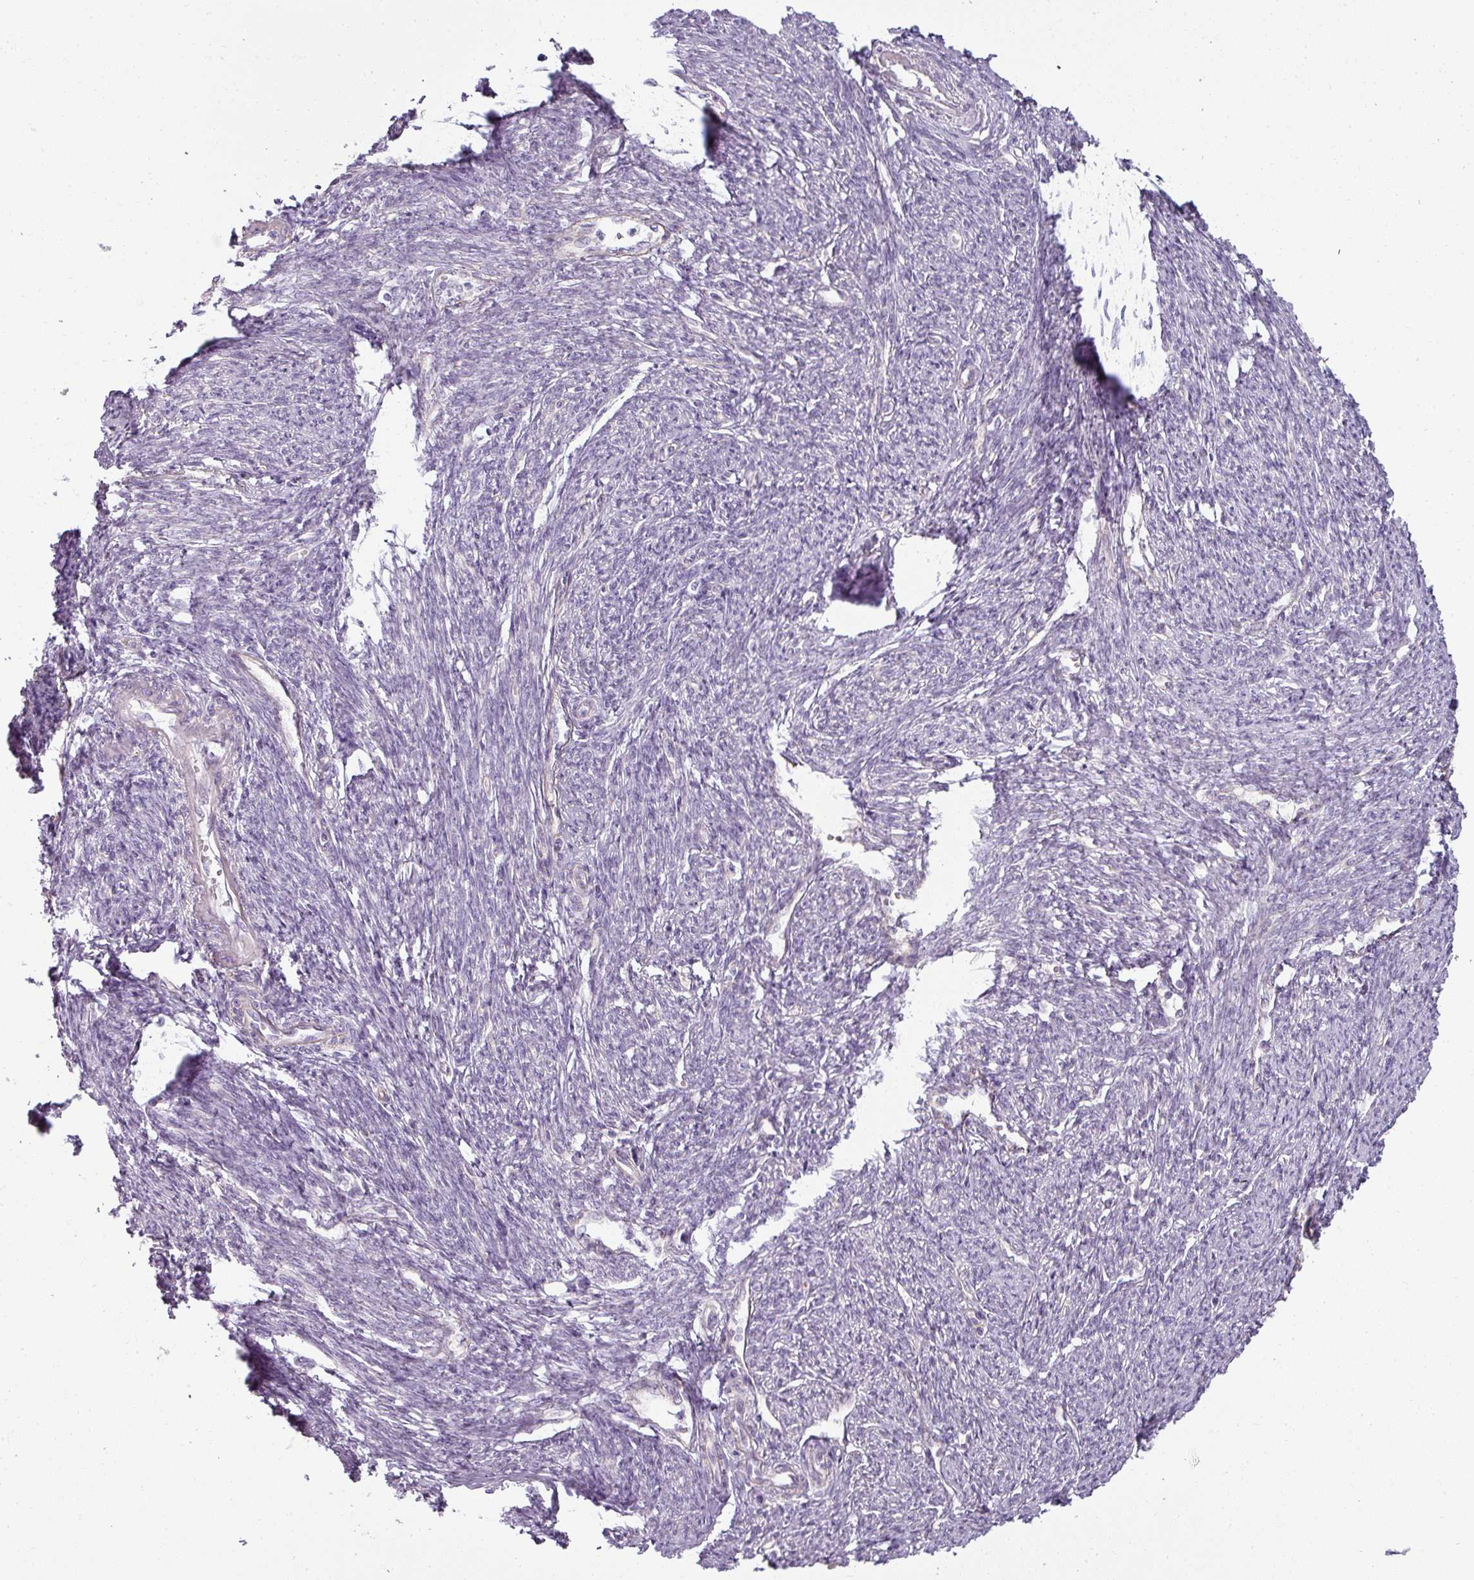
{"staining": {"intensity": "negative", "quantity": "none", "location": "none"}, "tissue": "smooth muscle", "cell_type": "Smooth muscle cells", "image_type": "normal", "snomed": [{"axis": "morphology", "description": "Normal tissue, NOS"}, {"axis": "topography", "description": "Smooth muscle"}, {"axis": "topography", "description": "Fallopian tube"}], "caption": "Immunohistochemical staining of normal smooth muscle displays no significant staining in smooth muscle cells. (Brightfield microscopy of DAB IHC at high magnification).", "gene": "ASB1", "patient": {"sex": "female", "age": 59}}